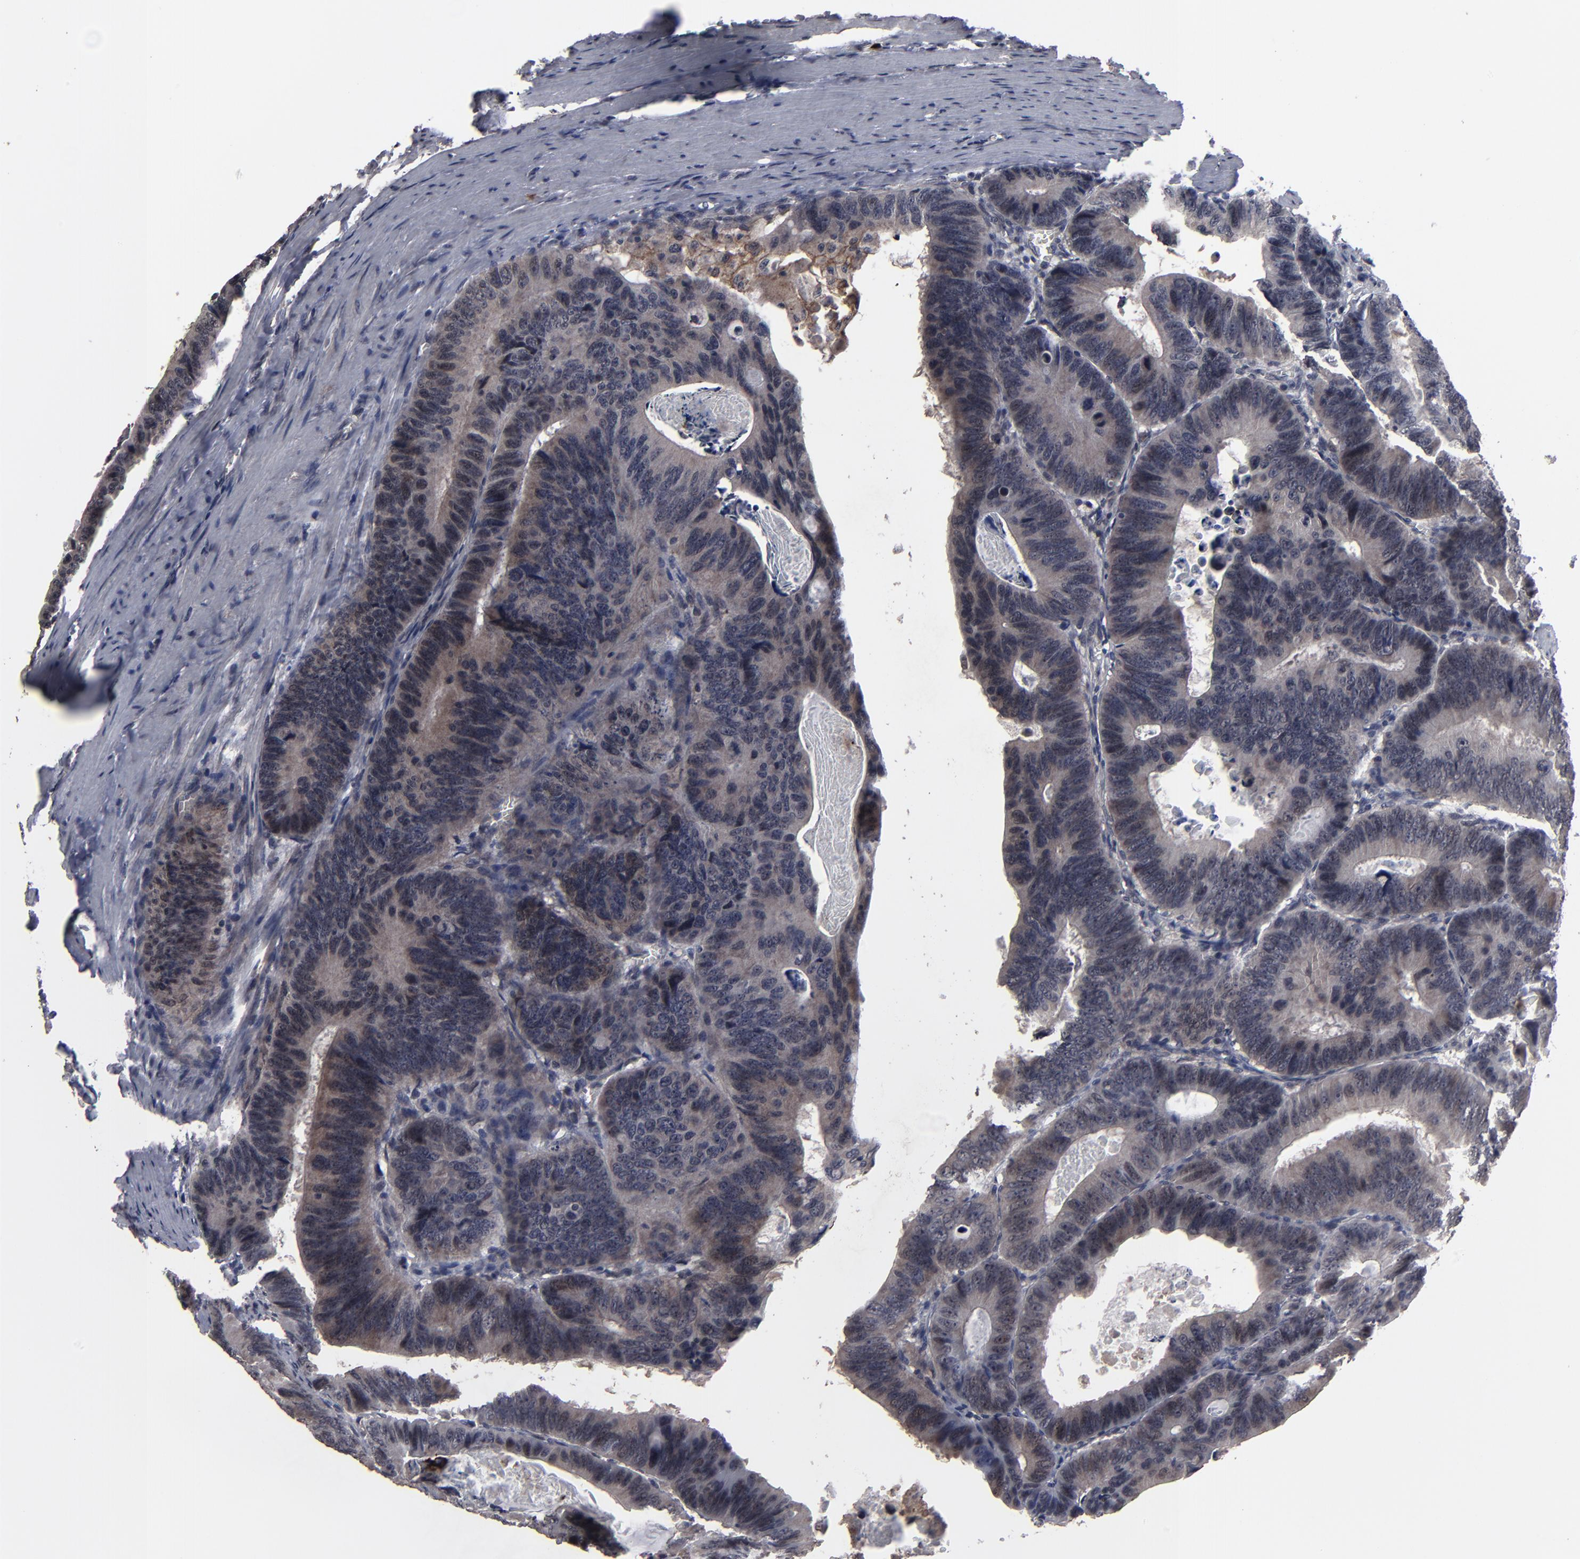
{"staining": {"intensity": "weak", "quantity": "25%-75%", "location": "cytoplasmic/membranous,nuclear"}, "tissue": "colorectal cancer", "cell_type": "Tumor cells", "image_type": "cancer", "snomed": [{"axis": "morphology", "description": "Adenocarcinoma, NOS"}, {"axis": "topography", "description": "Colon"}], "caption": "Immunohistochemistry (DAB (3,3'-diaminobenzidine)) staining of human colorectal cancer (adenocarcinoma) demonstrates weak cytoplasmic/membranous and nuclear protein positivity in approximately 25%-75% of tumor cells. The protein of interest is shown in brown color, while the nuclei are stained blue.", "gene": "SLC22A17", "patient": {"sex": "female", "age": 55}}